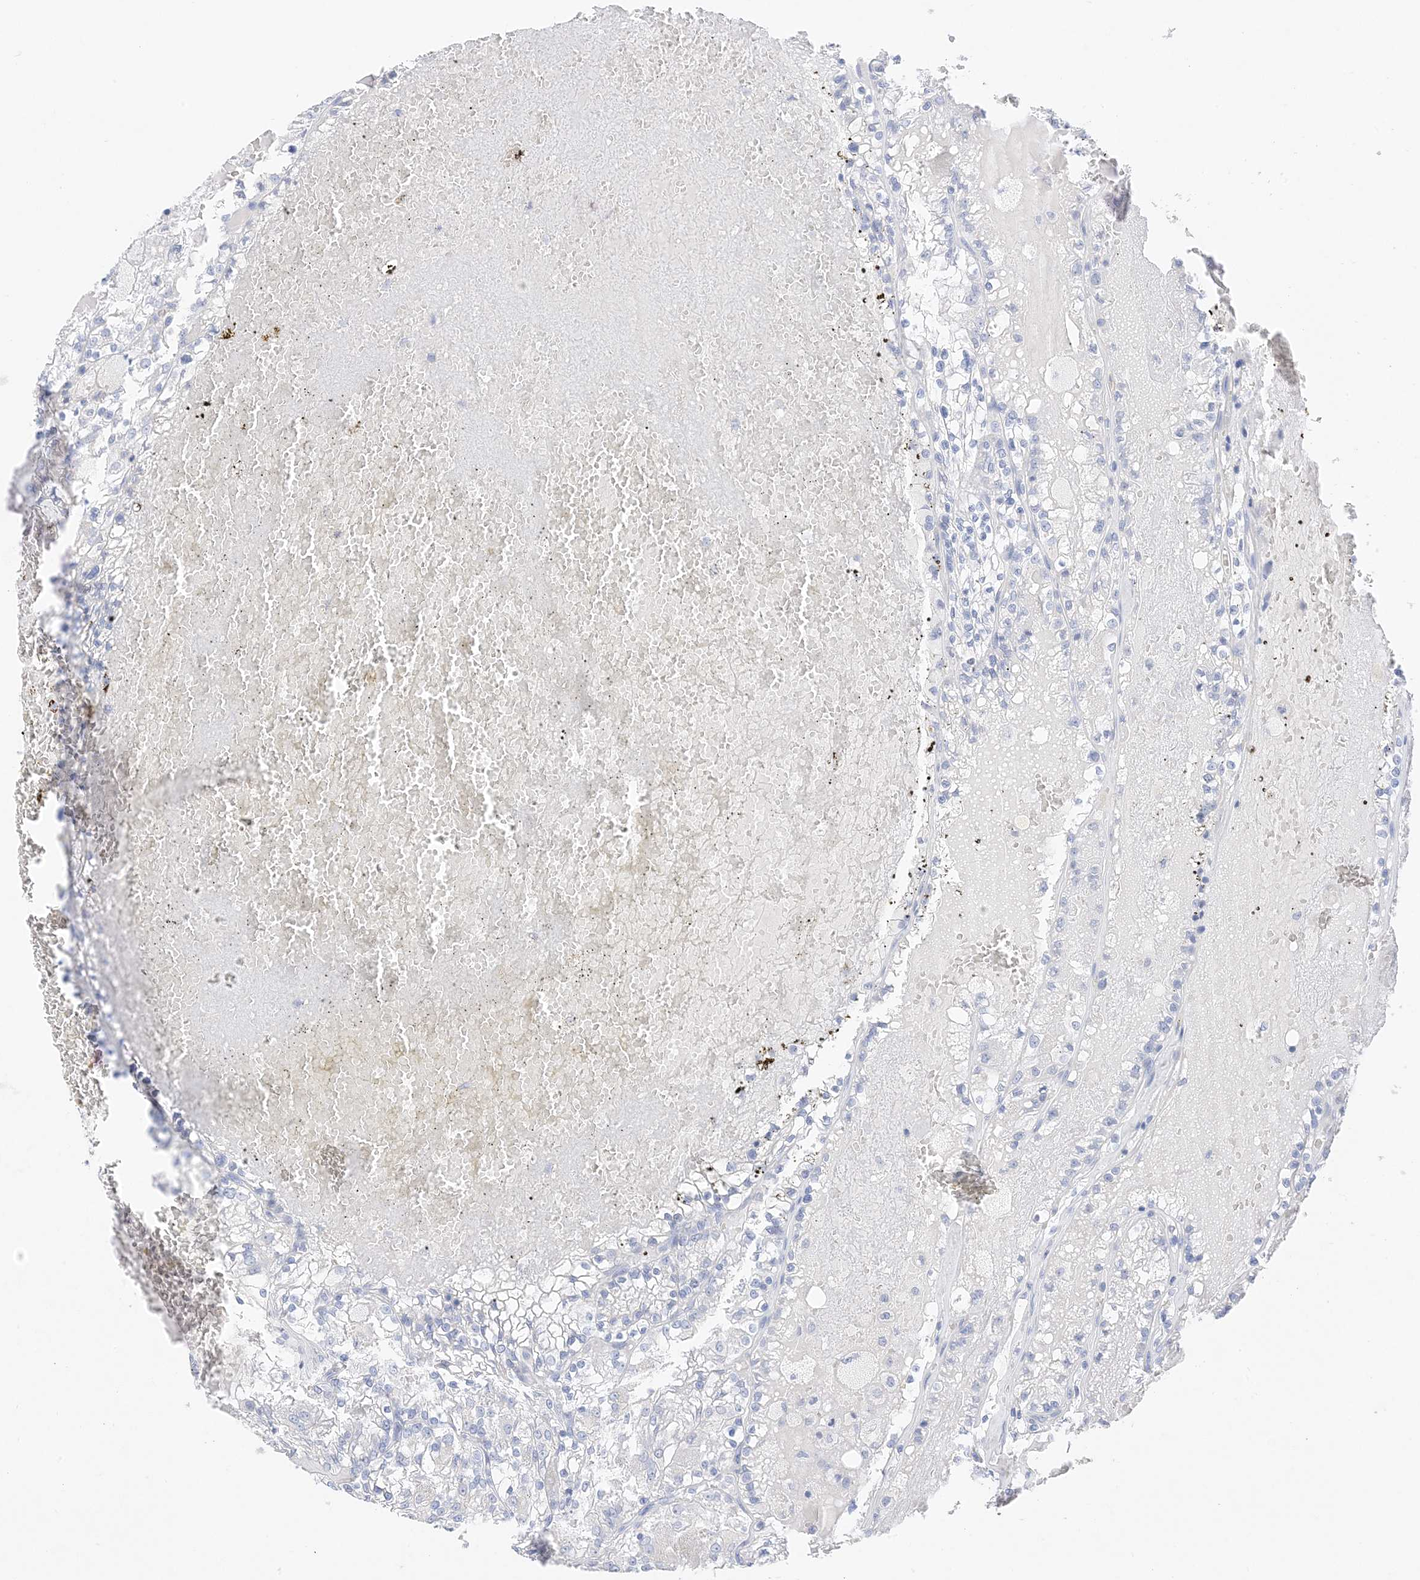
{"staining": {"intensity": "negative", "quantity": "none", "location": "none"}, "tissue": "renal cancer", "cell_type": "Tumor cells", "image_type": "cancer", "snomed": [{"axis": "morphology", "description": "Adenocarcinoma, NOS"}, {"axis": "topography", "description": "Kidney"}], "caption": "Protein analysis of renal cancer (adenocarcinoma) exhibits no significant expression in tumor cells.", "gene": "MUC17", "patient": {"sex": "female", "age": 56}}